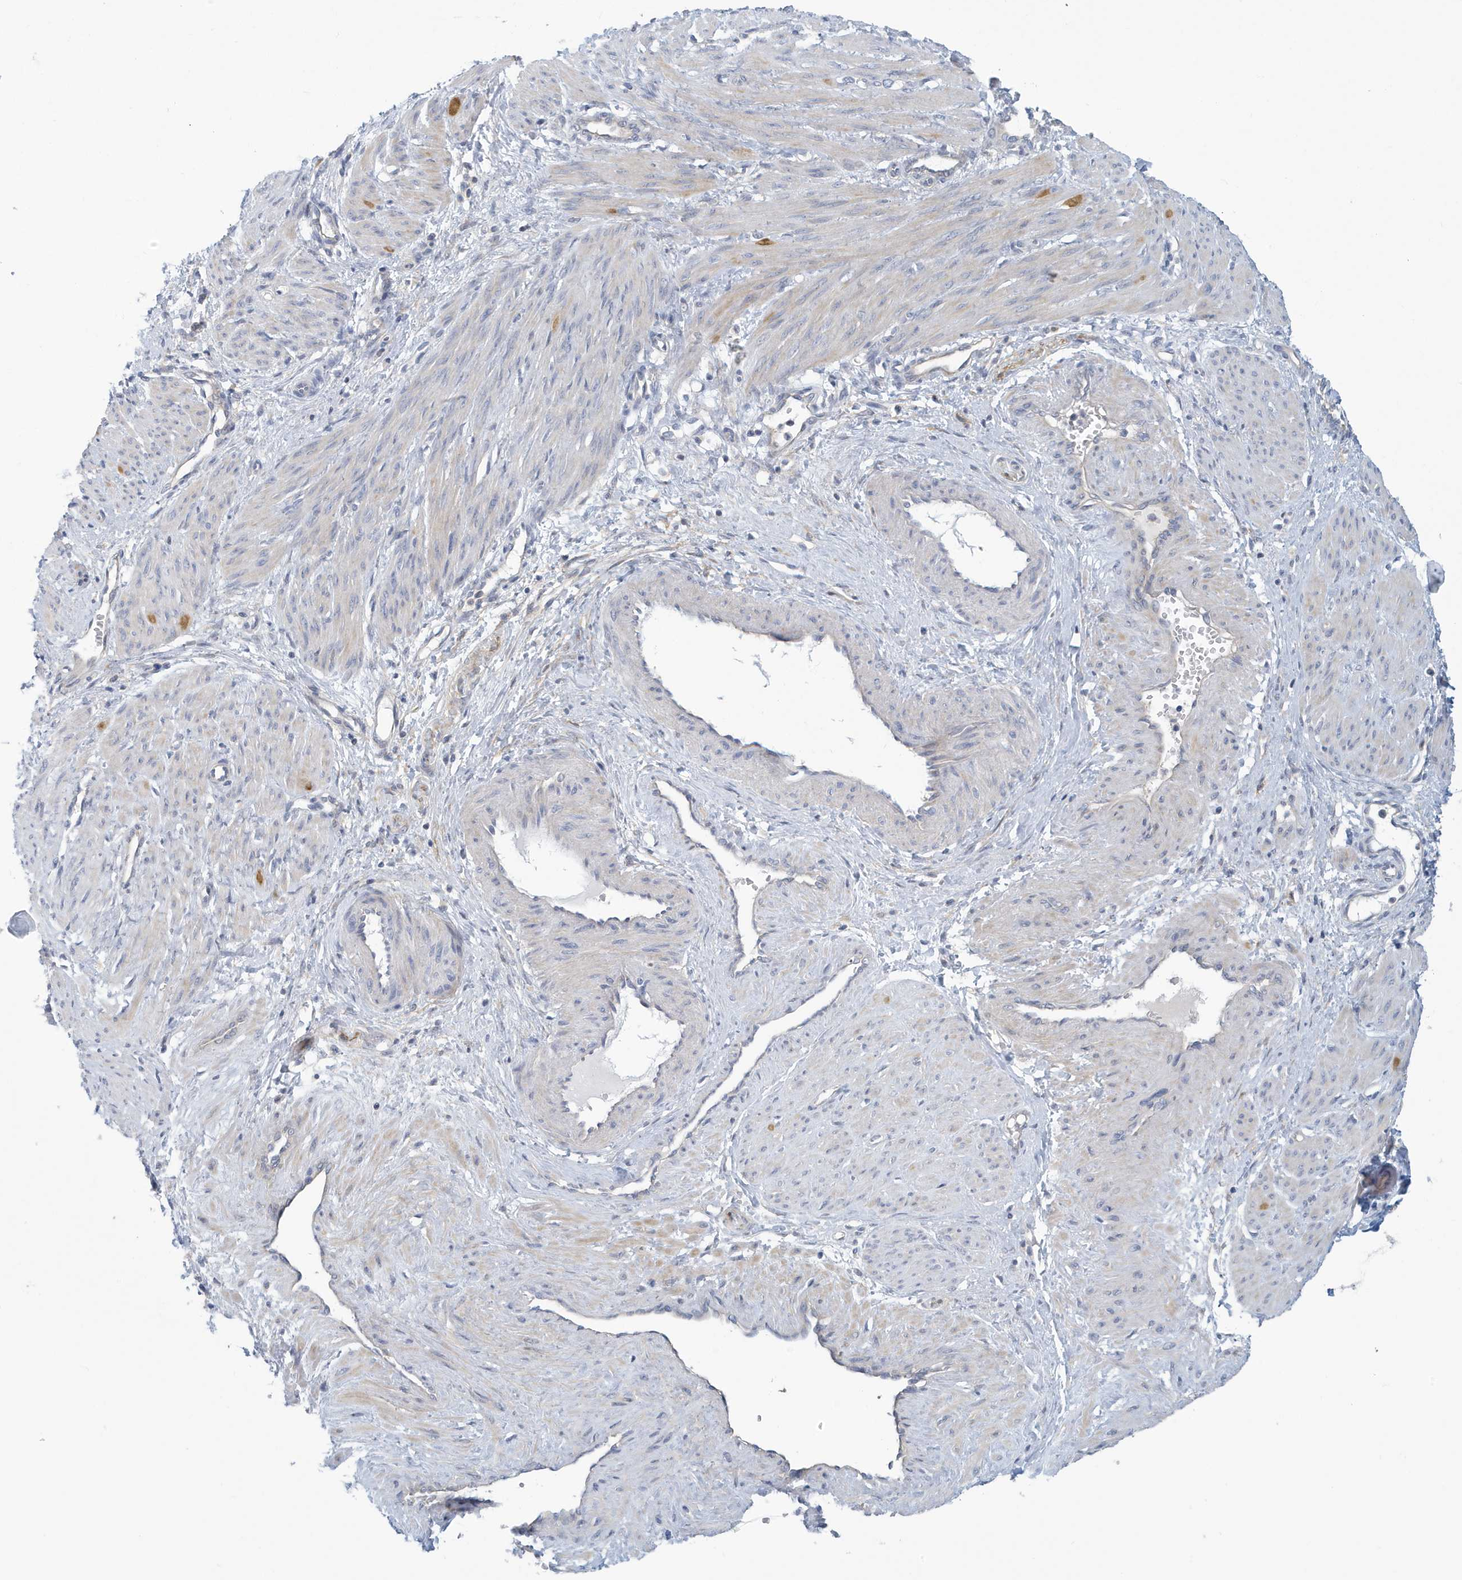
{"staining": {"intensity": "weak", "quantity": "25%-75%", "location": "cytoplasmic/membranous"}, "tissue": "smooth muscle", "cell_type": "Smooth muscle cells", "image_type": "normal", "snomed": [{"axis": "morphology", "description": "Normal tissue, NOS"}, {"axis": "topography", "description": "Endometrium"}], "caption": "The micrograph shows a brown stain indicating the presence of a protein in the cytoplasmic/membranous of smooth muscle cells in smooth muscle. The staining was performed using DAB (3,3'-diaminobenzidine) to visualize the protein expression in brown, while the nuclei were stained in blue with hematoxylin (Magnification: 20x).", "gene": "VTA1", "patient": {"sex": "female", "age": 33}}